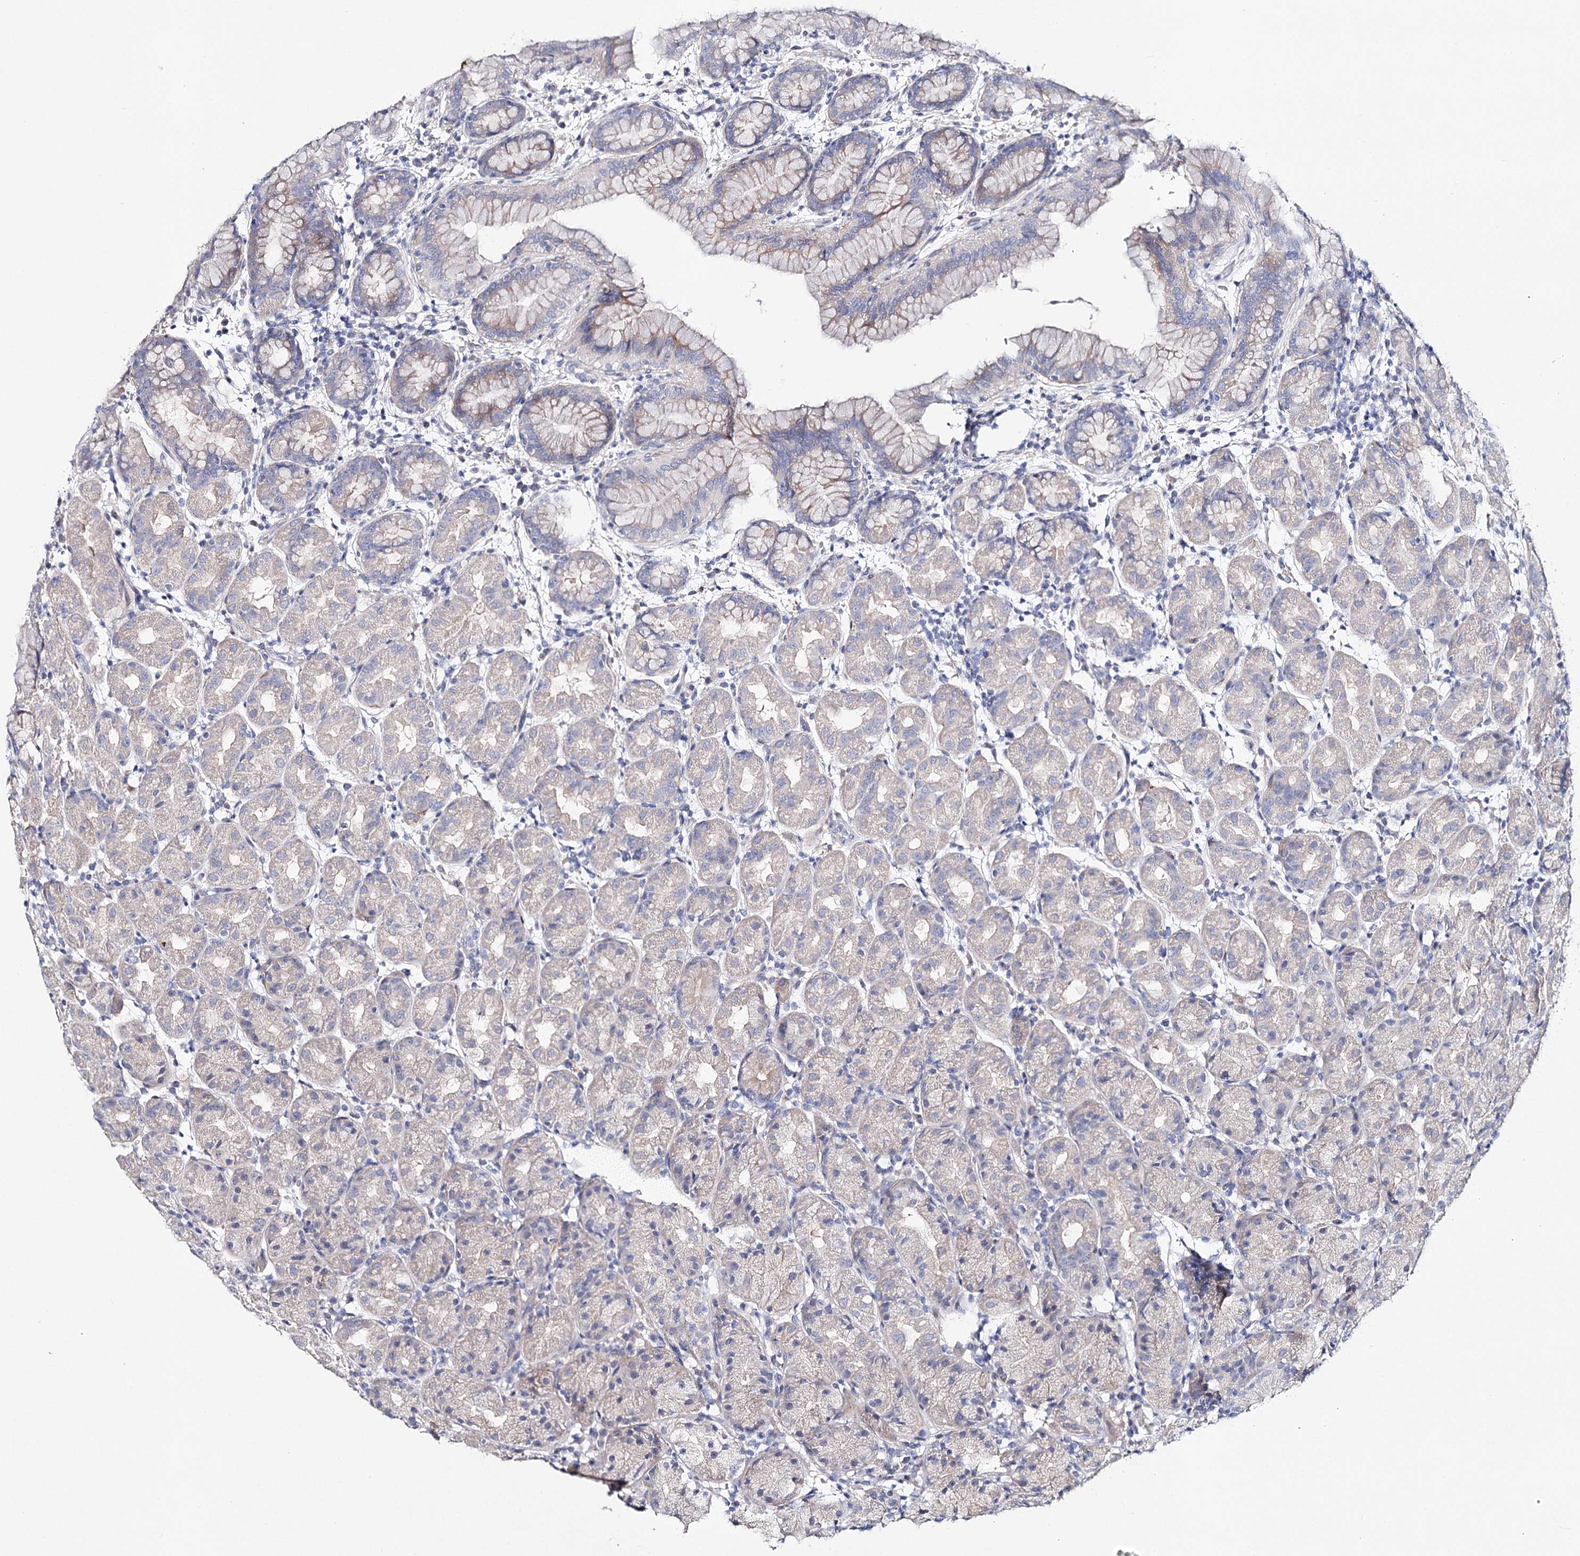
{"staining": {"intensity": "weak", "quantity": "<25%", "location": "cytoplasmic/membranous"}, "tissue": "stomach", "cell_type": "Glandular cells", "image_type": "normal", "snomed": [{"axis": "morphology", "description": "Normal tissue, NOS"}, {"axis": "topography", "description": "Stomach"}], "caption": "The histopathology image displays no significant expression in glandular cells of stomach.", "gene": "TEX12", "patient": {"sex": "female", "age": 79}}